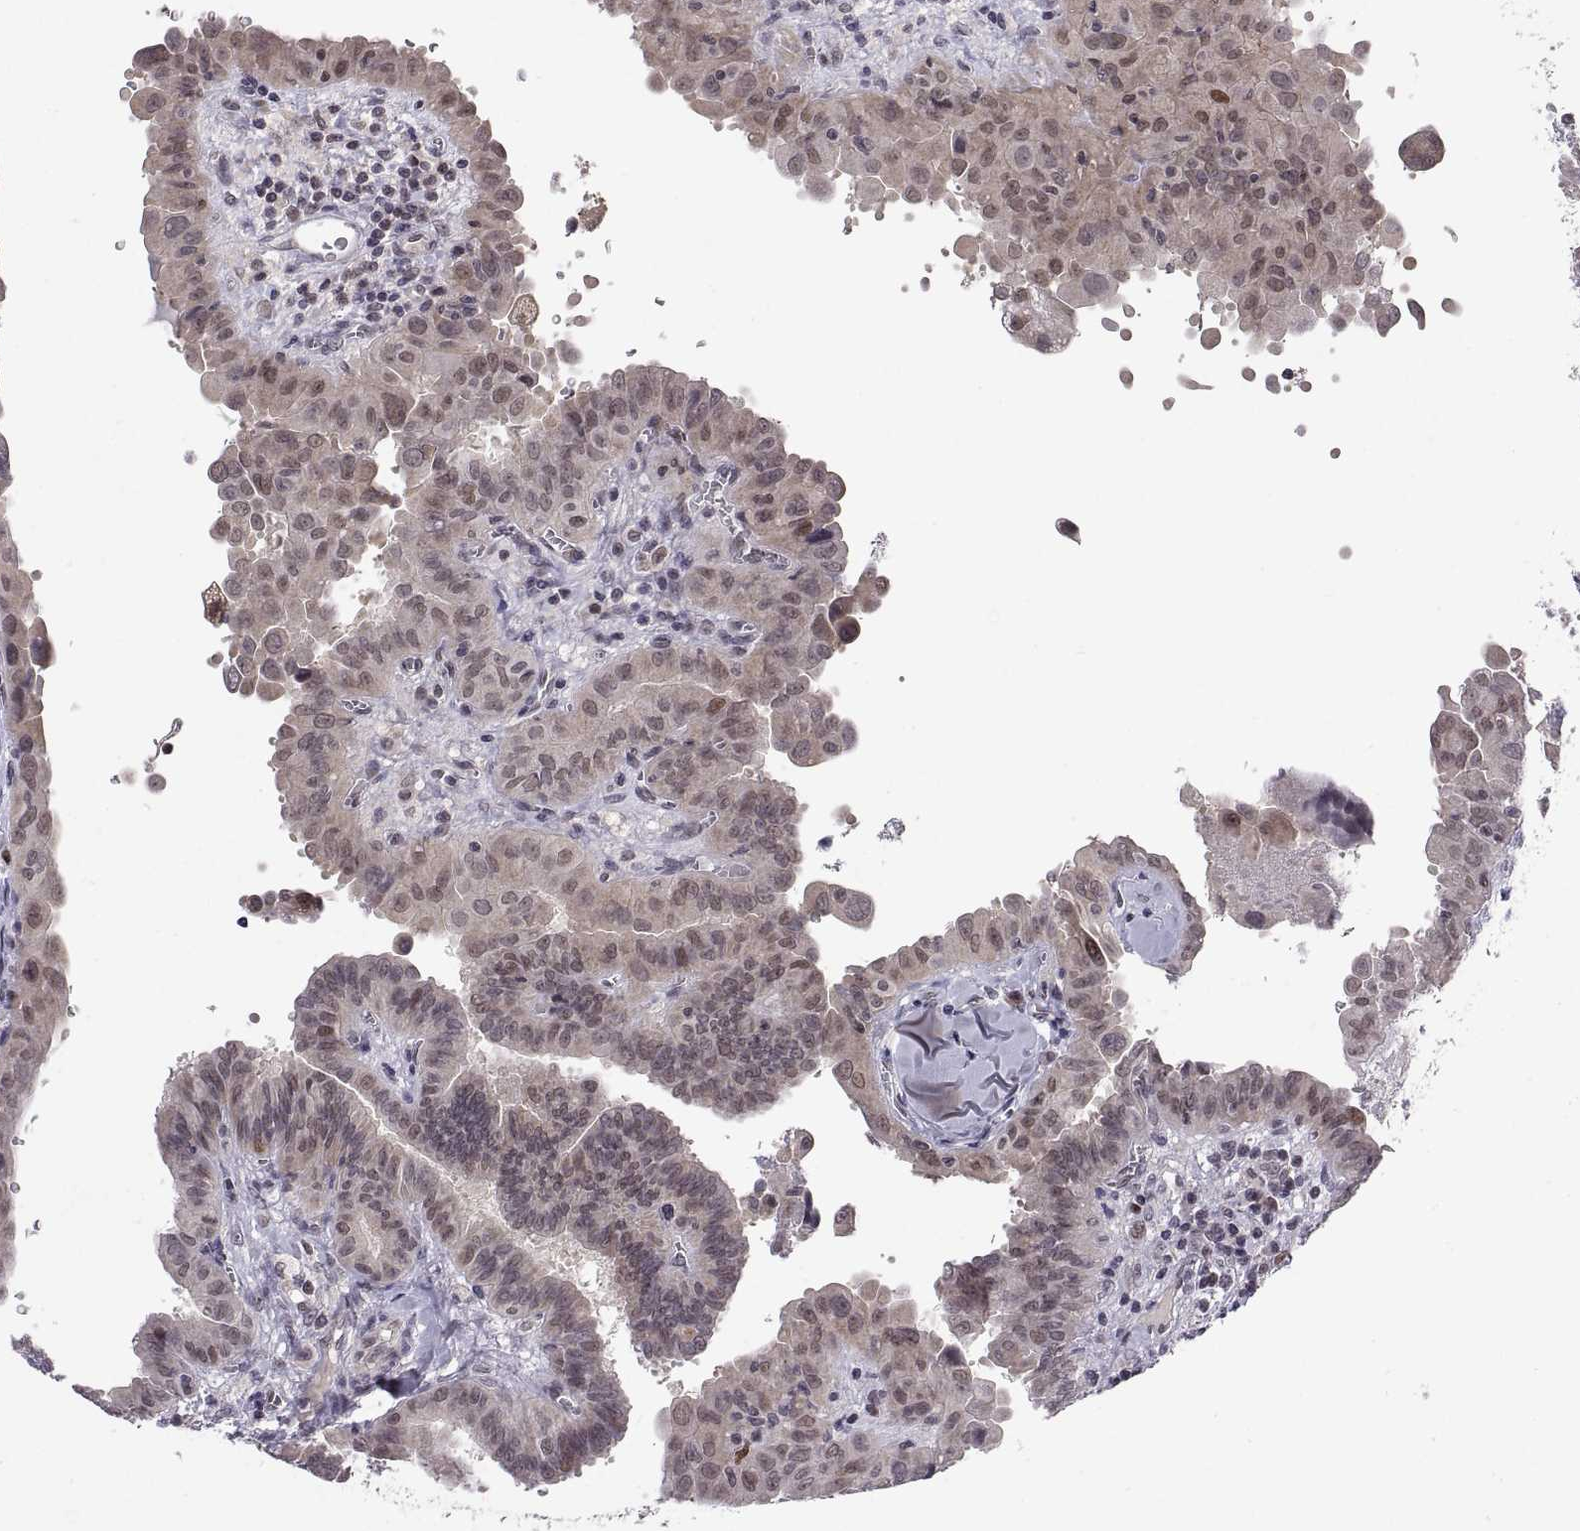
{"staining": {"intensity": "weak", "quantity": "25%-75%", "location": "cytoplasmic/membranous,nuclear"}, "tissue": "thyroid cancer", "cell_type": "Tumor cells", "image_type": "cancer", "snomed": [{"axis": "morphology", "description": "Papillary adenocarcinoma, NOS"}, {"axis": "topography", "description": "Thyroid gland"}], "caption": "Immunohistochemistry image of human thyroid cancer (papillary adenocarcinoma) stained for a protein (brown), which displays low levels of weak cytoplasmic/membranous and nuclear staining in about 25%-75% of tumor cells.", "gene": "CHFR", "patient": {"sex": "female", "age": 37}}